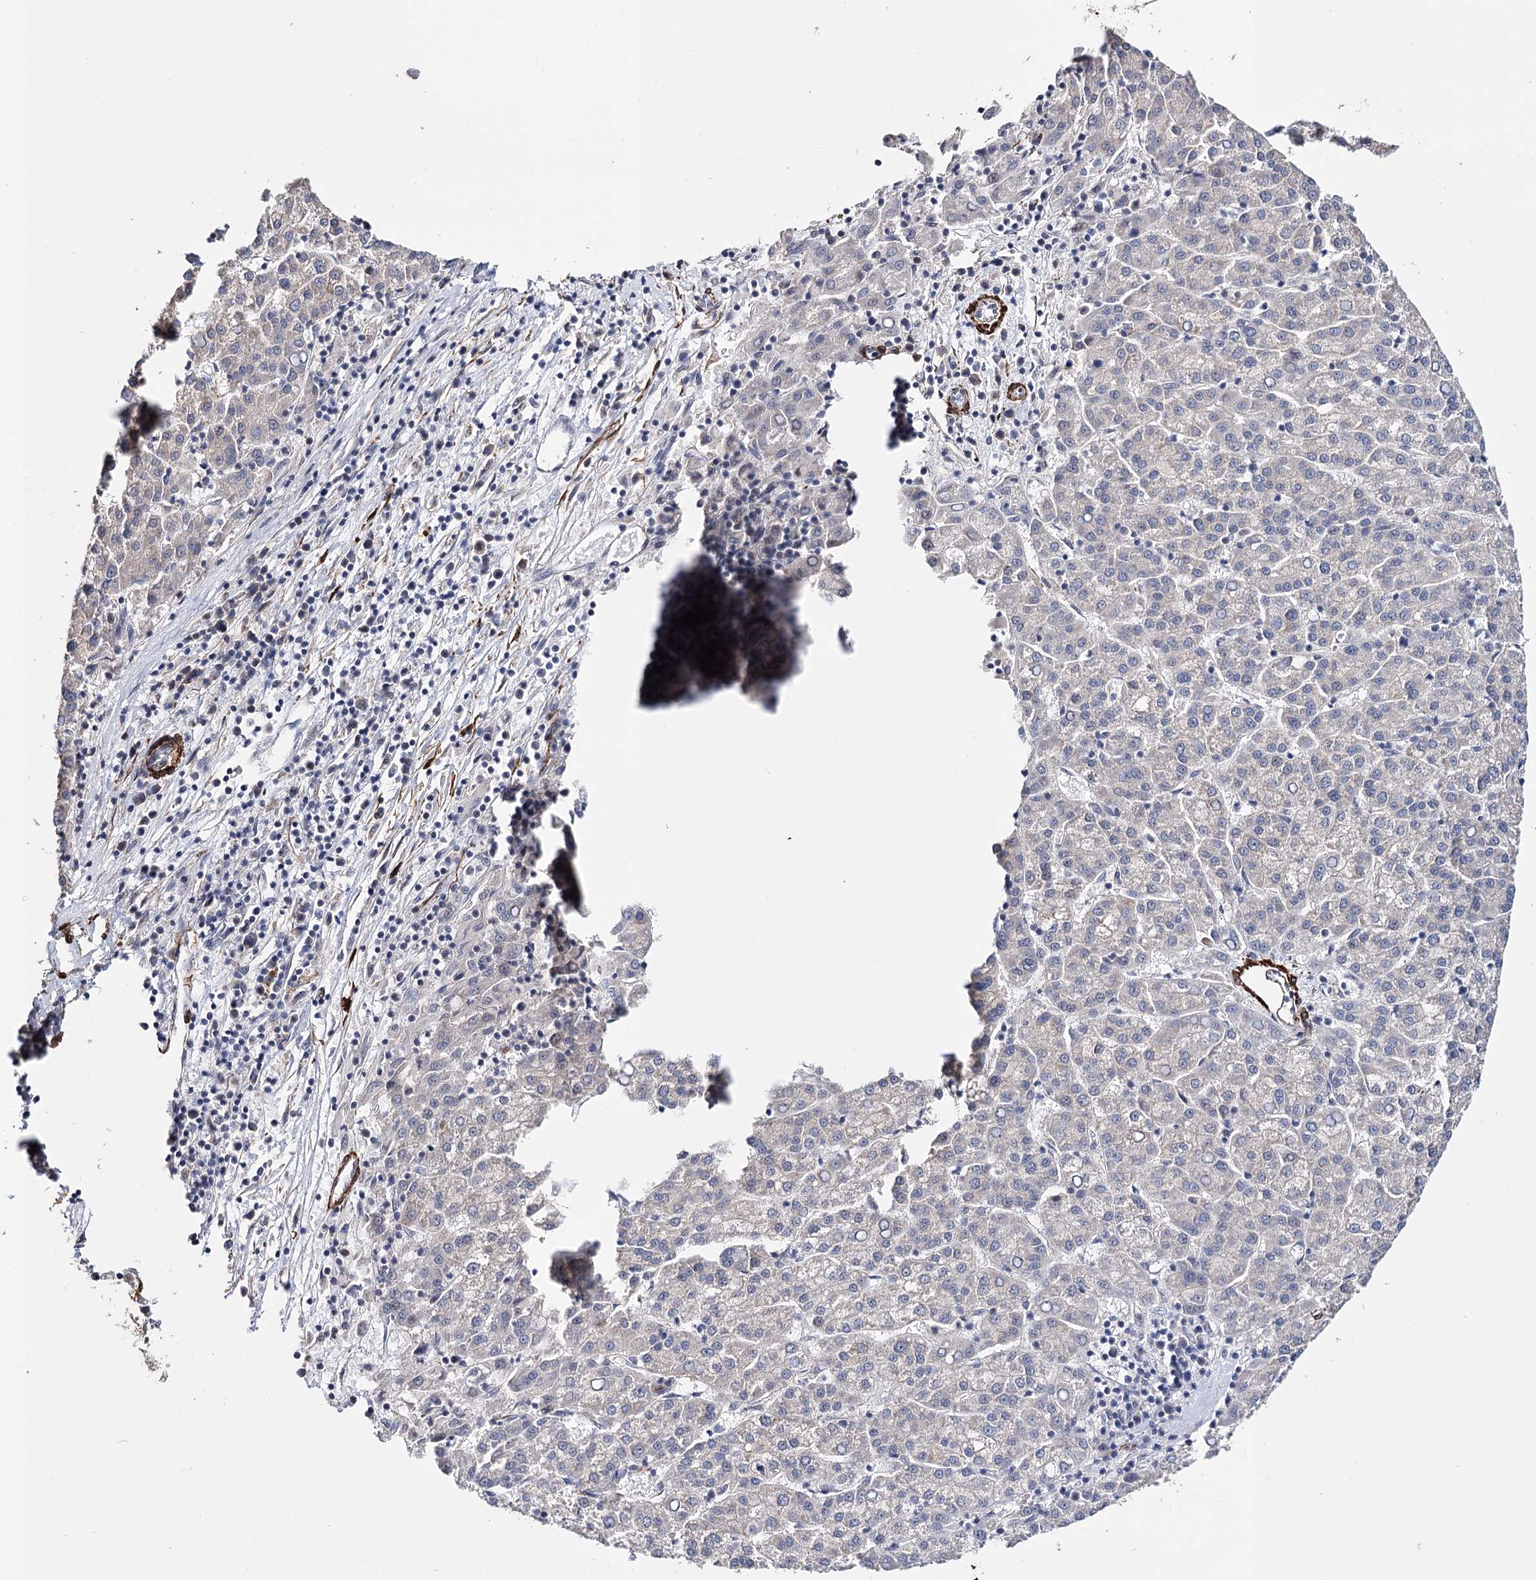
{"staining": {"intensity": "negative", "quantity": "none", "location": "none"}, "tissue": "liver cancer", "cell_type": "Tumor cells", "image_type": "cancer", "snomed": [{"axis": "morphology", "description": "Carcinoma, Hepatocellular, NOS"}, {"axis": "topography", "description": "Liver"}], "caption": "The image displays no significant staining in tumor cells of hepatocellular carcinoma (liver).", "gene": "CFAP46", "patient": {"sex": "female", "age": 58}}